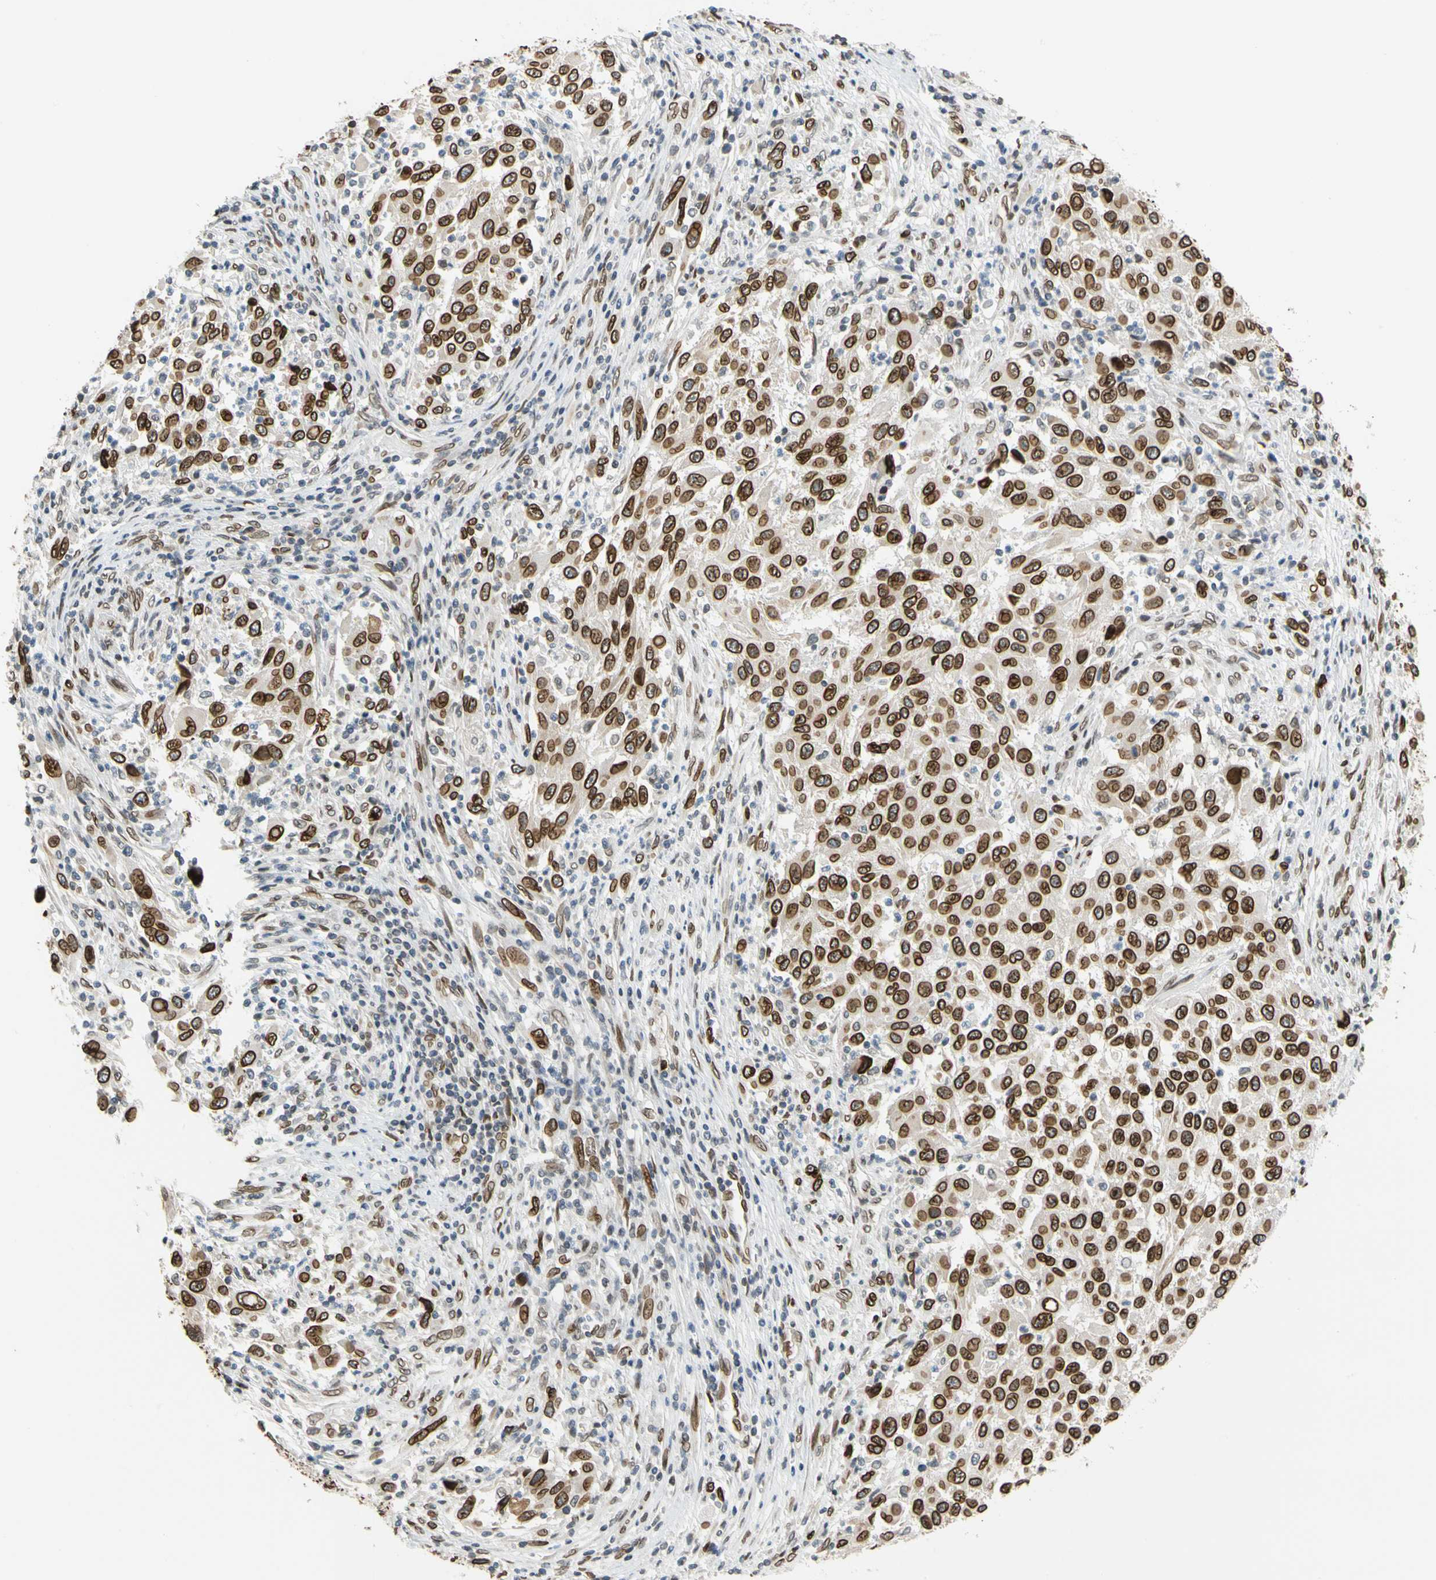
{"staining": {"intensity": "strong", "quantity": ">75%", "location": "cytoplasmic/membranous,nuclear"}, "tissue": "melanoma", "cell_type": "Tumor cells", "image_type": "cancer", "snomed": [{"axis": "morphology", "description": "Malignant melanoma, Metastatic site"}, {"axis": "topography", "description": "Lymph node"}], "caption": "A brown stain highlights strong cytoplasmic/membranous and nuclear expression of a protein in human melanoma tumor cells. (IHC, brightfield microscopy, high magnification).", "gene": "SUN1", "patient": {"sex": "male", "age": 61}}